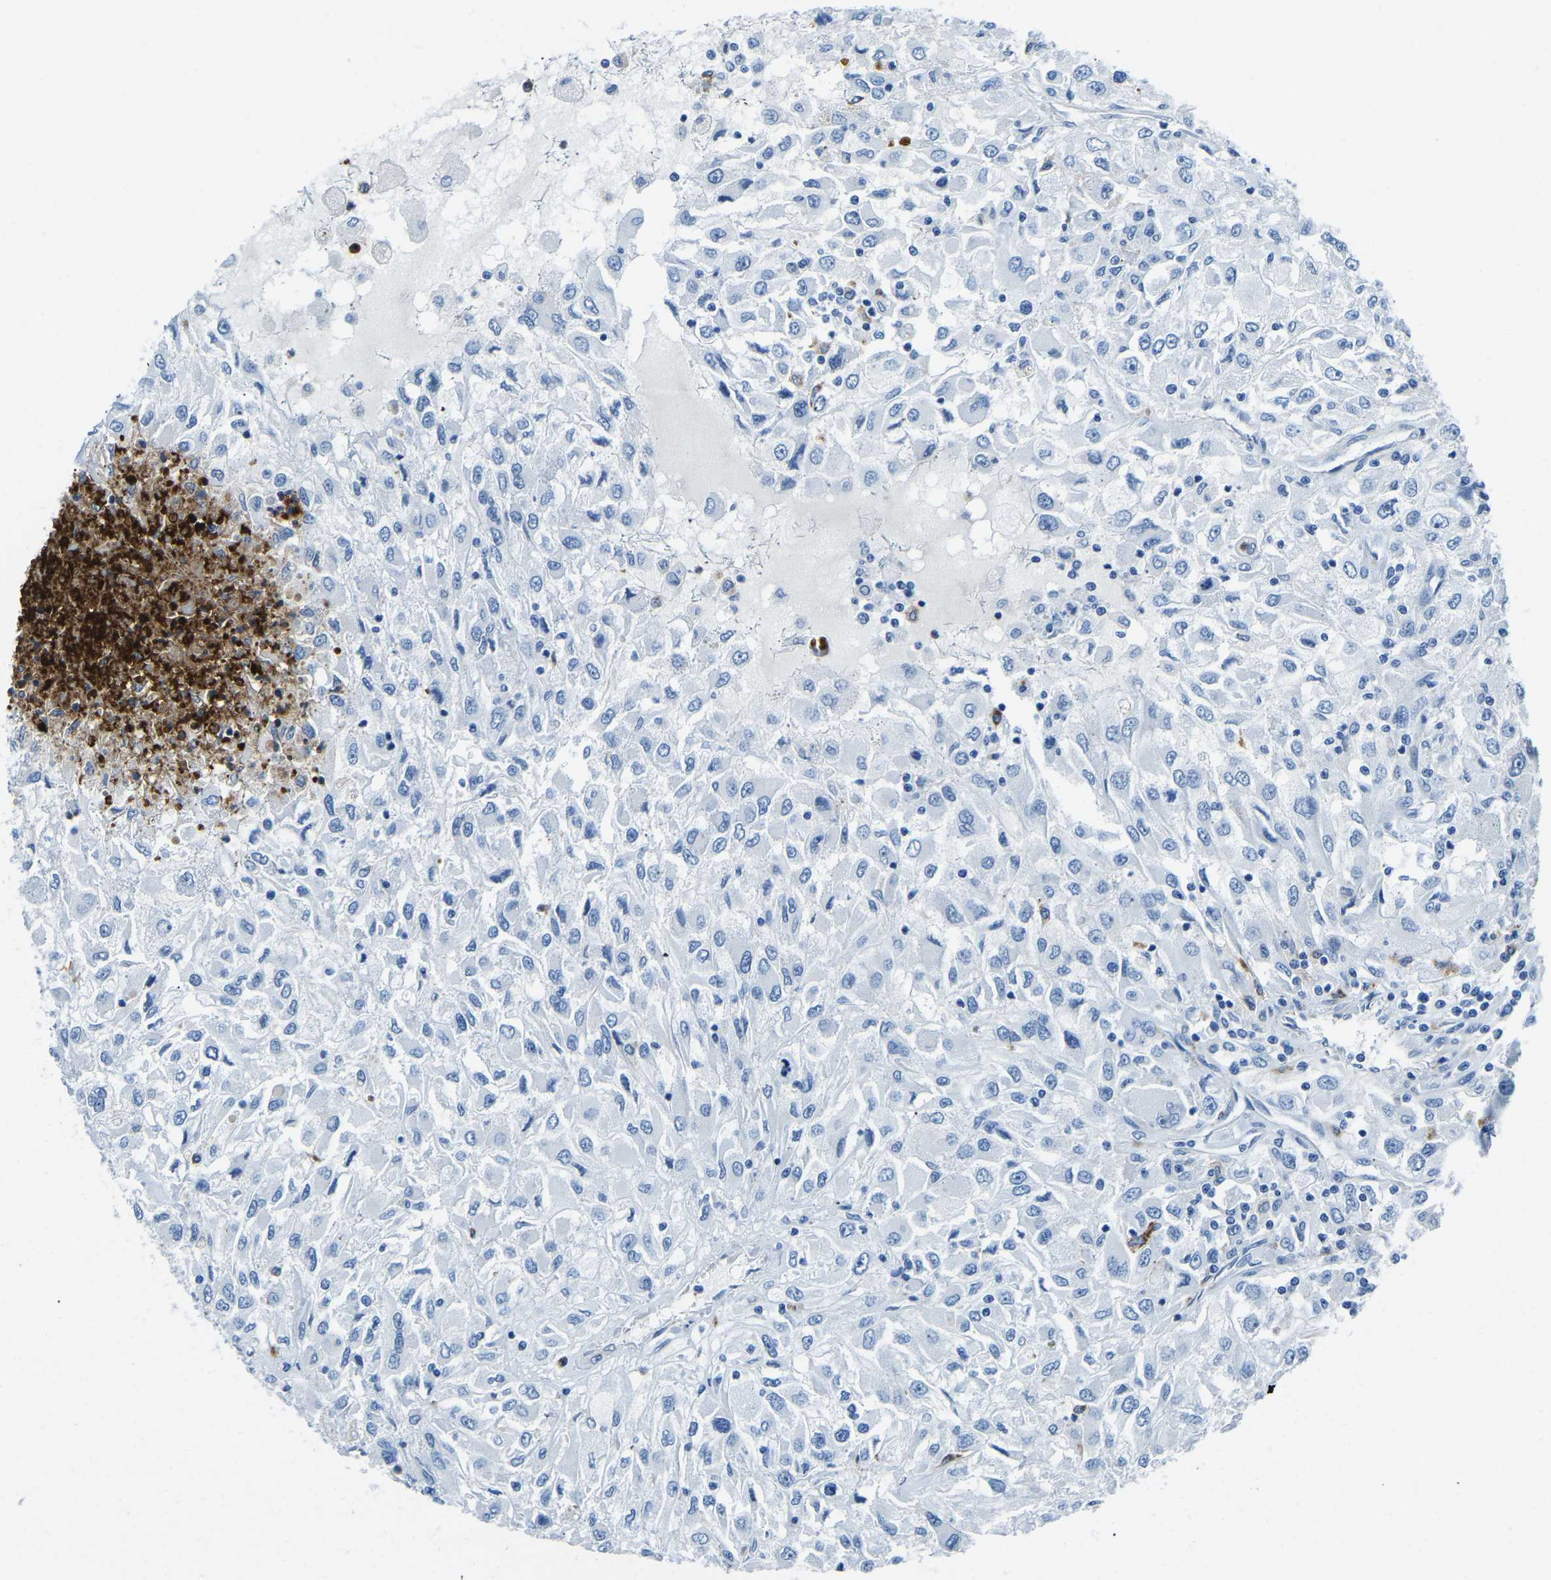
{"staining": {"intensity": "negative", "quantity": "none", "location": "none"}, "tissue": "renal cancer", "cell_type": "Tumor cells", "image_type": "cancer", "snomed": [{"axis": "morphology", "description": "Adenocarcinoma, NOS"}, {"axis": "topography", "description": "Kidney"}], "caption": "Tumor cells are negative for brown protein staining in renal cancer (adenocarcinoma).", "gene": "MS4A3", "patient": {"sex": "female", "age": 52}}